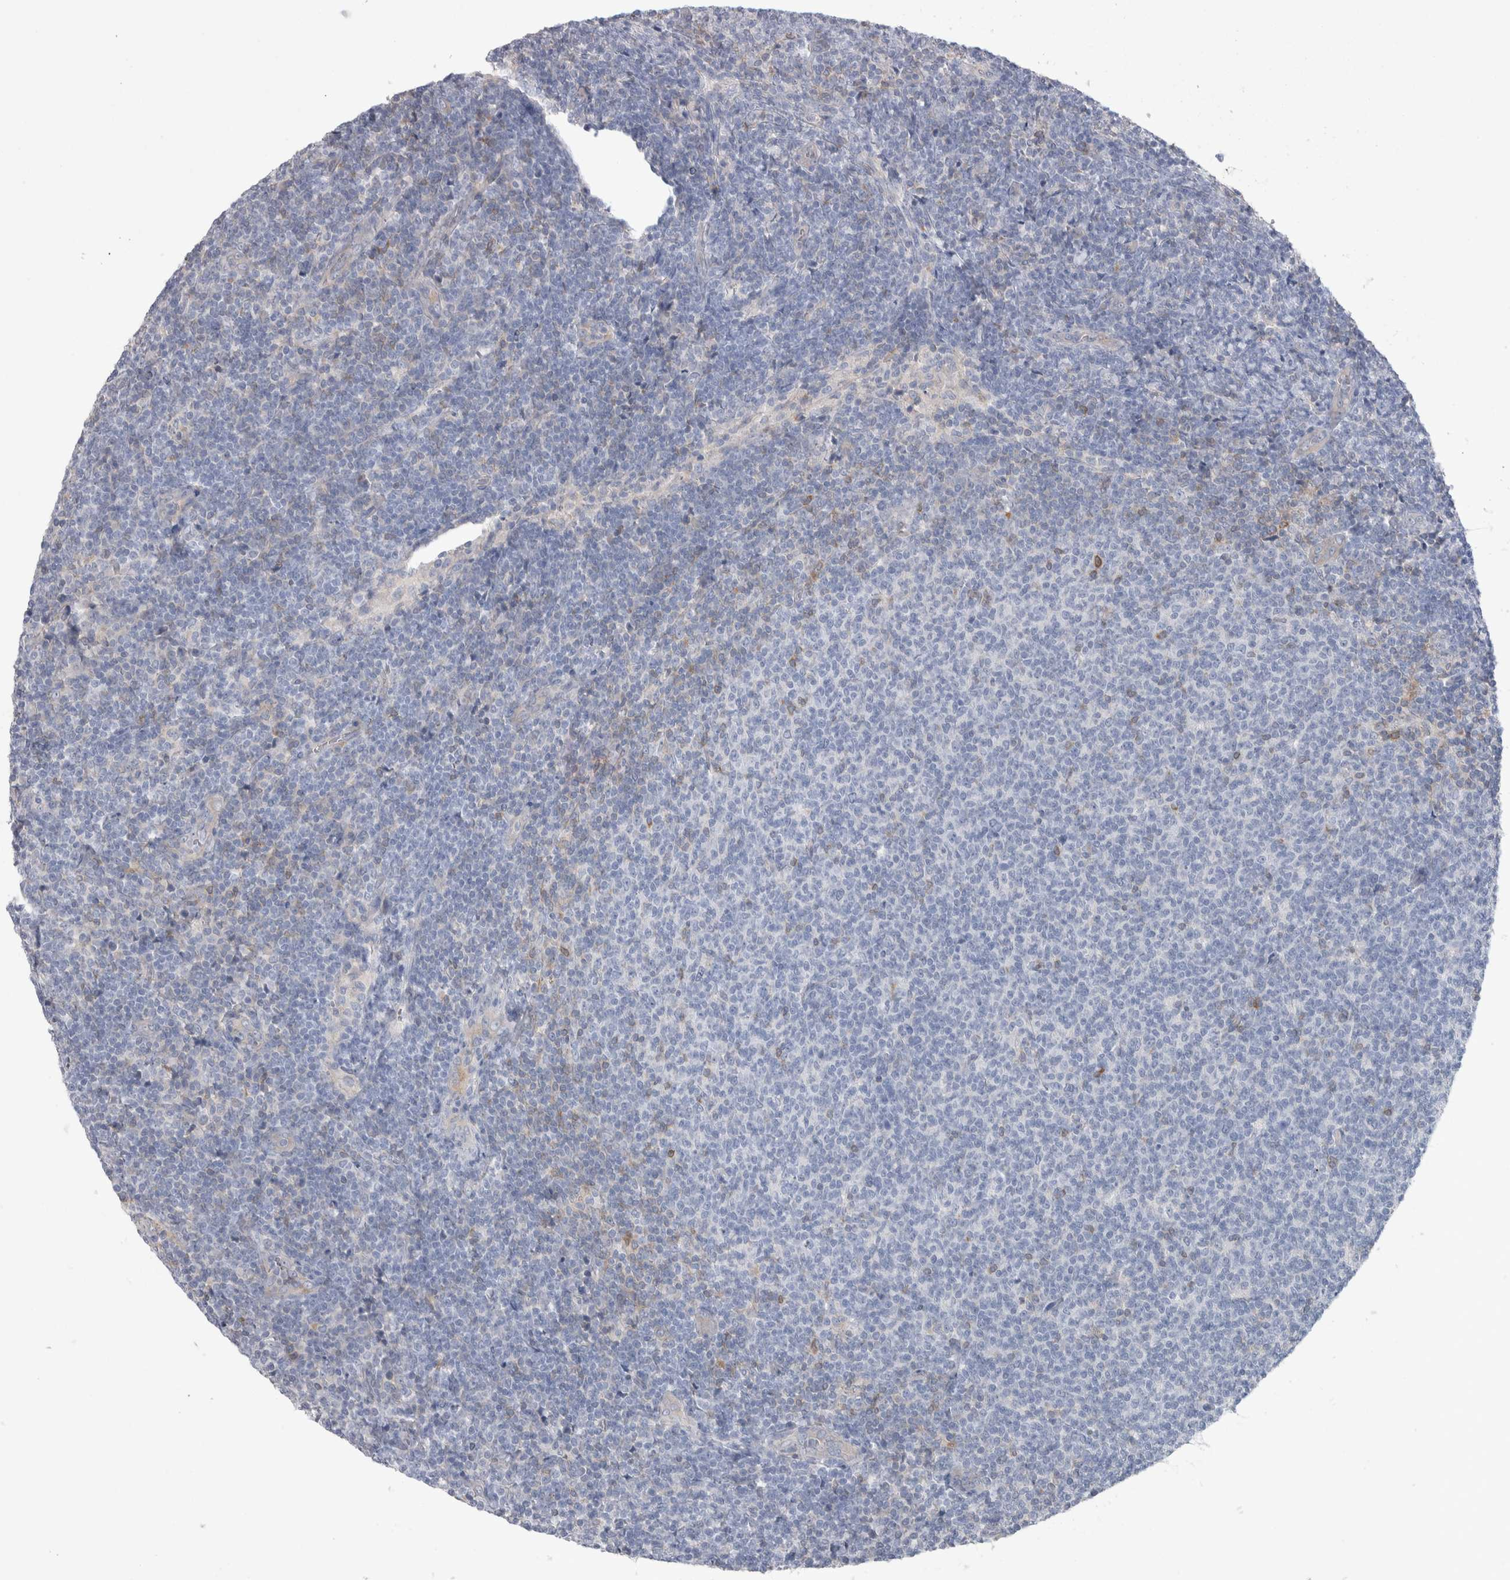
{"staining": {"intensity": "negative", "quantity": "none", "location": "none"}, "tissue": "lymphoma", "cell_type": "Tumor cells", "image_type": "cancer", "snomed": [{"axis": "morphology", "description": "Malignant lymphoma, non-Hodgkin's type, Low grade"}, {"axis": "topography", "description": "Lymph node"}], "caption": "A high-resolution image shows immunohistochemistry staining of lymphoma, which reveals no significant staining in tumor cells.", "gene": "GPHN", "patient": {"sex": "male", "age": 66}}